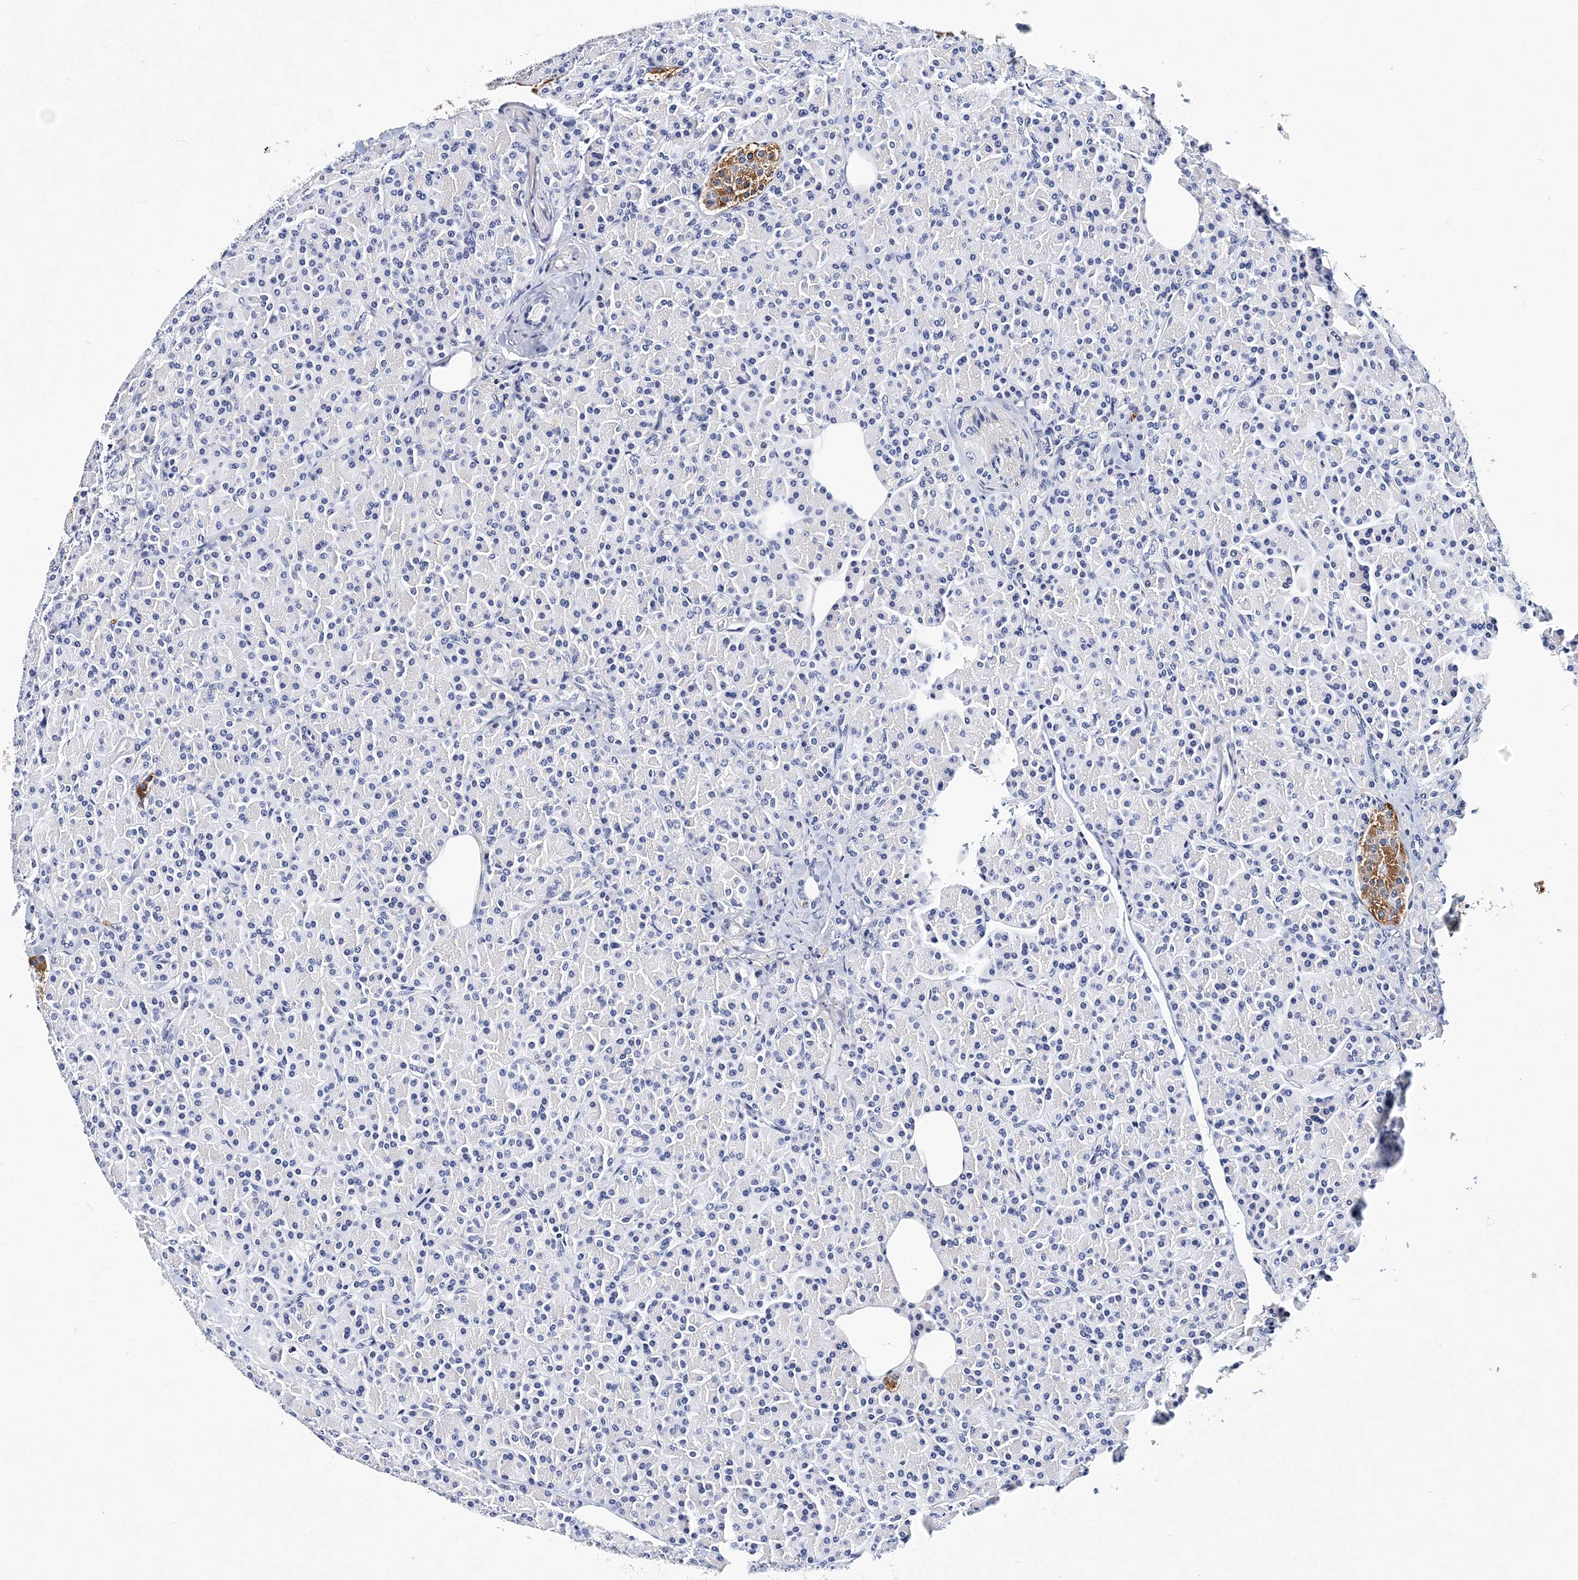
{"staining": {"intensity": "negative", "quantity": "none", "location": "none"}, "tissue": "pancreas", "cell_type": "Exocrine glandular cells", "image_type": "normal", "snomed": [{"axis": "morphology", "description": "Normal tissue, NOS"}, {"axis": "topography", "description": "Pancreas"}], "caption": "IHC histopathology image of normal human pancreas stained for a protein (brown), which exhibits no expression in exocrine glandular cells.", "gene": "ITGA2B", "patient": {"sex": "female", "age": 43}}